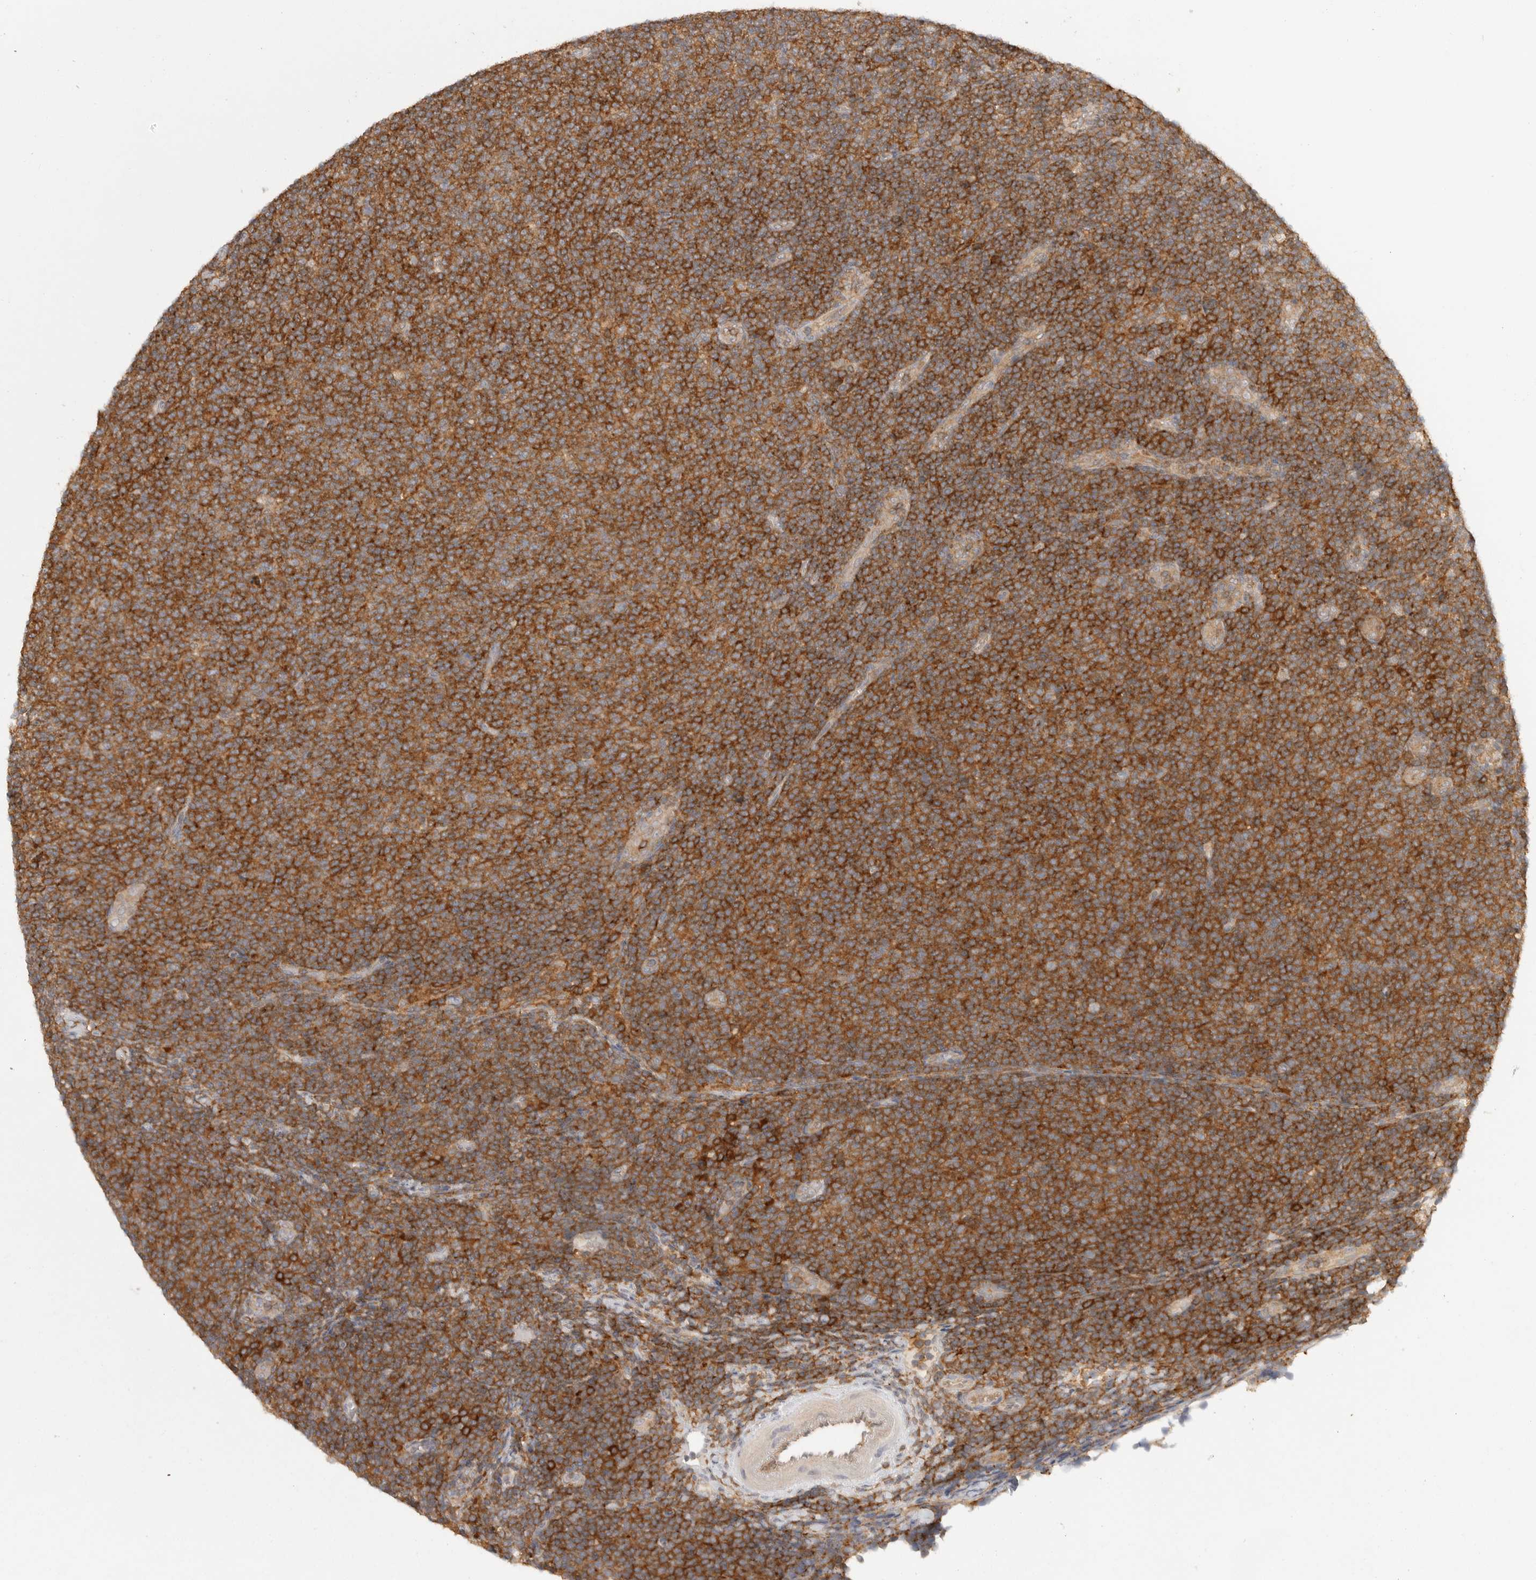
{"staining": {"intensity": "strong", "quantity": ">75%", "location": "cytoplasmic/membranous"}, "tissue": "lymphoma", "cell_type": "Tumor cells", "image_type": "cancer", "snomed": [{"axis": "morphology", "description": "Malignant lymphoma, non-Hodgkin's type, Low grade"}, {"axis": "topography", "description": "Lymph node"}], "caption": "Tumor cells exhibit high levels of strong cytoplasmic/membranous expression in about >75% of cells in human low-grade malignant lymphoma, non-Hodgkin's type.", "gene": "DBNL", "patient": {"sex": "male", "age": 66}}